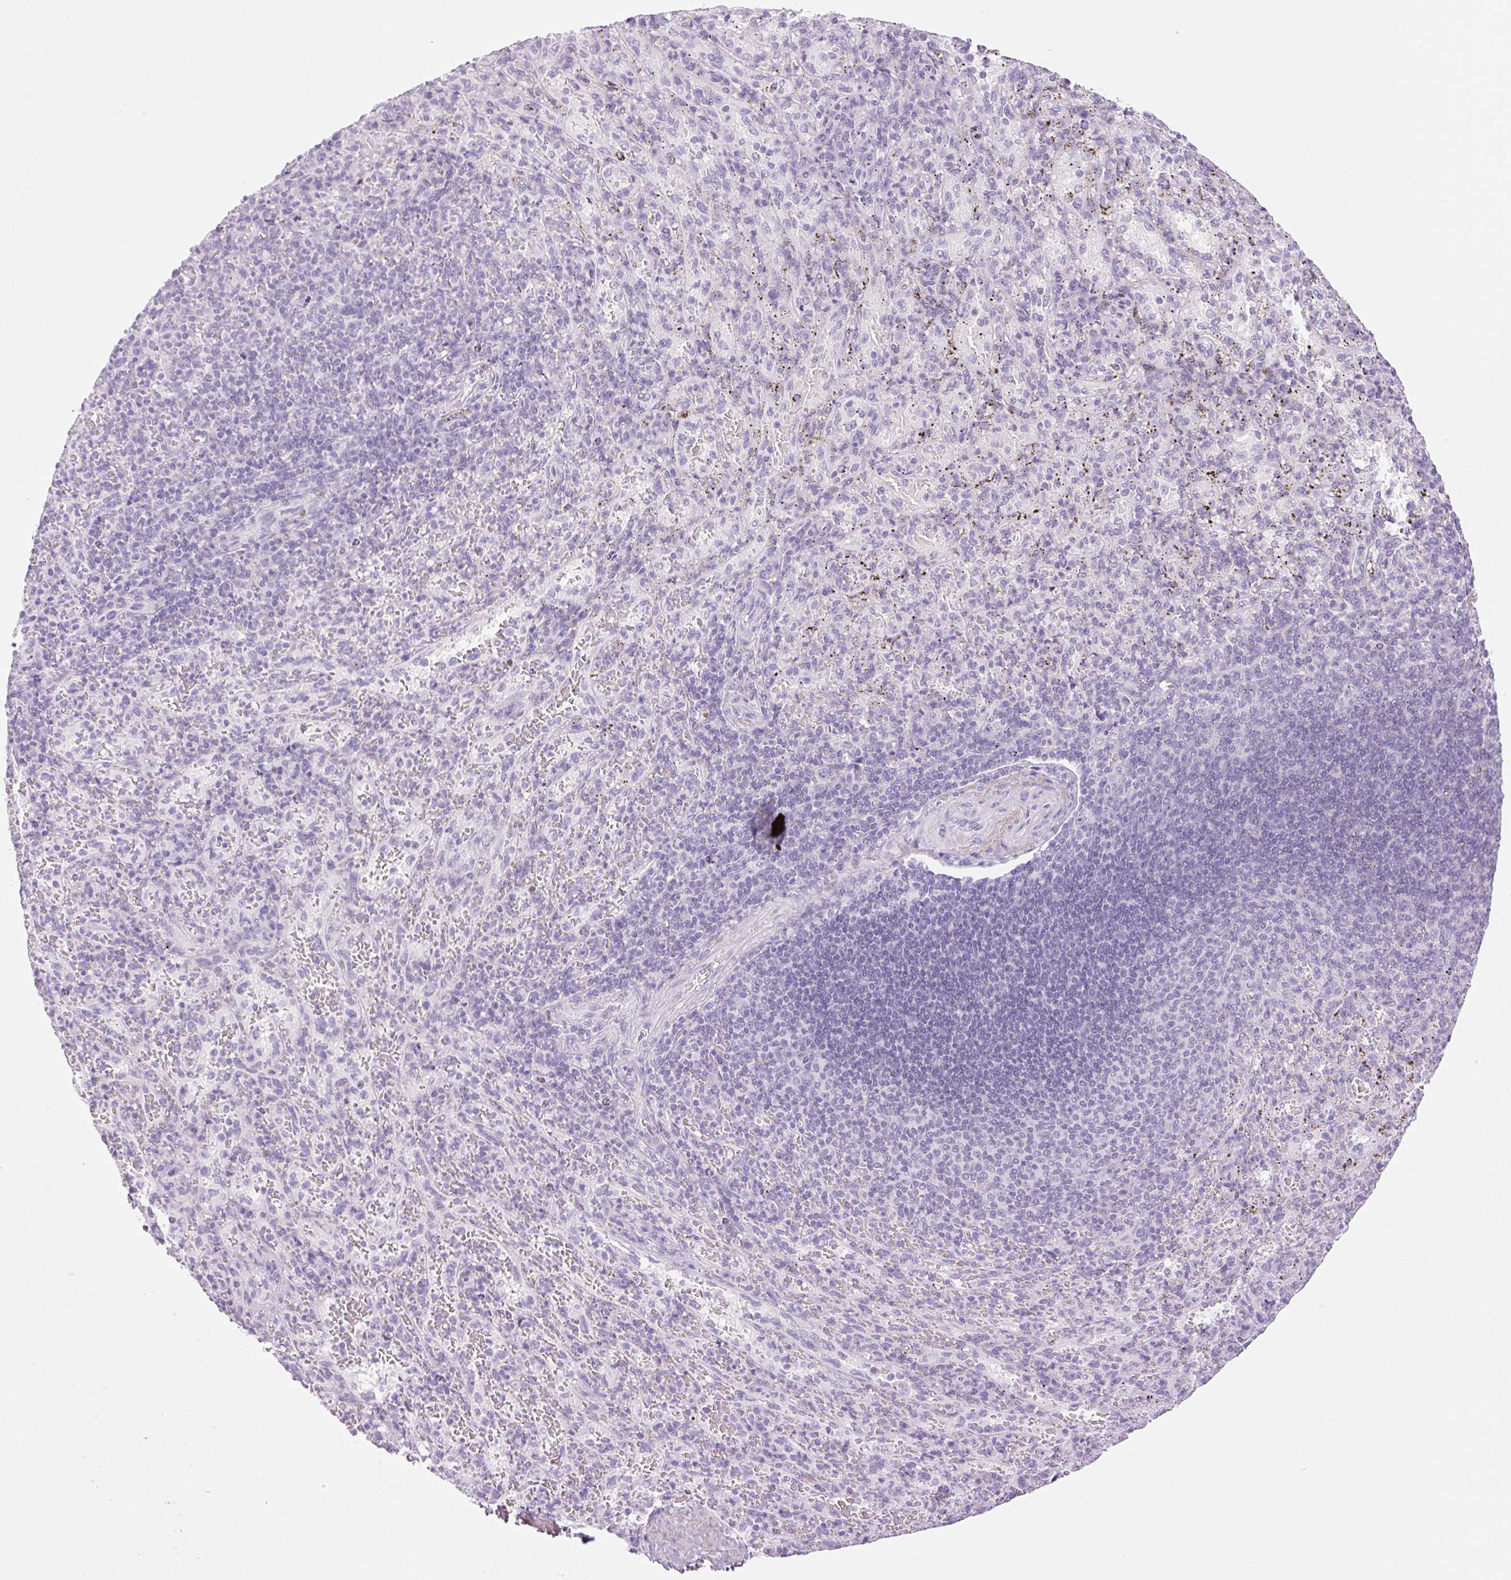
{"staining": {"intensity": "negative", "quantity": "none", "location": "none"}, "tissue": "spleen", "cell_type": "Cells in red pulp", "image_type": "normal", "snomed": [{"axis": "morphology", "description": "Normal tissue, NOS"}, {"axis": "topography", "description": "Spleen"}], "caption": "Cells in red pulp are negative for protein expression in normal human spleen. Brightfield microscopy of immunohistochemistry (IHC) stained with DAB (3,3'-diaminobenzidine) (brown) and hematoxylin (blue), captured at high magnification.", "gene": "SP140L", "patient": {"sex": "male", "age": 57}}